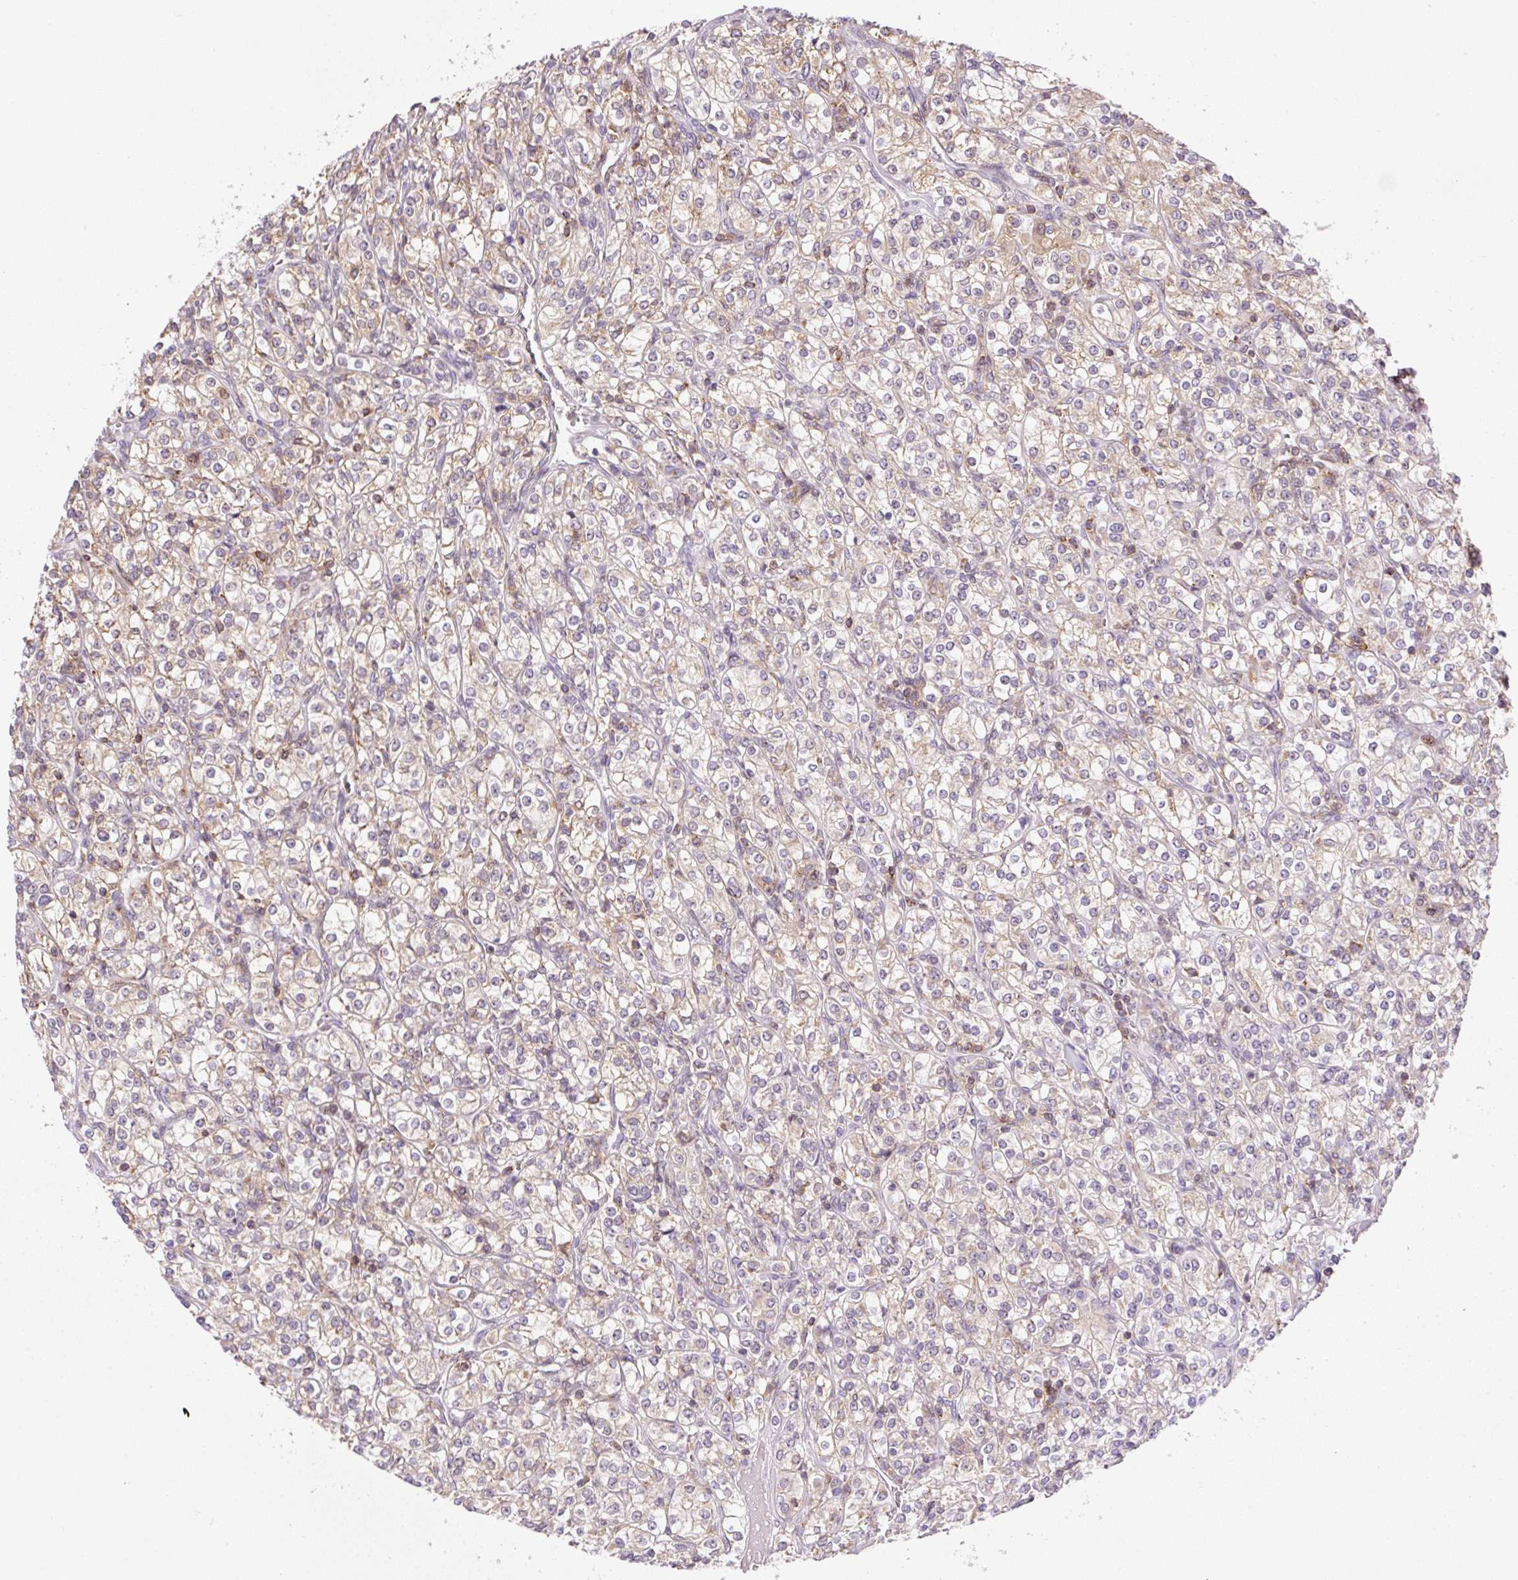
{"staining": {"intensity": "weak", "quantity": "25%-75%", "location": "cytoplasmic/membranous"}, "tissue": "renal cancer", "cell_type": "Tumor cells", "image_type": "cancer", "snomed": [{"axis": "morphology", "description": "Adenocarcinoma, NOS"}, {"axis": "topography", "description": "Kidney"}], "caption": "Renal cancer was stained to show a protein in brown. There is low levels of weak cytoplasmic/membranous expression in about 25%-75% of tumor cells.", "gene": "CARD11", "patient": {"sex": "male", "age": 77}}